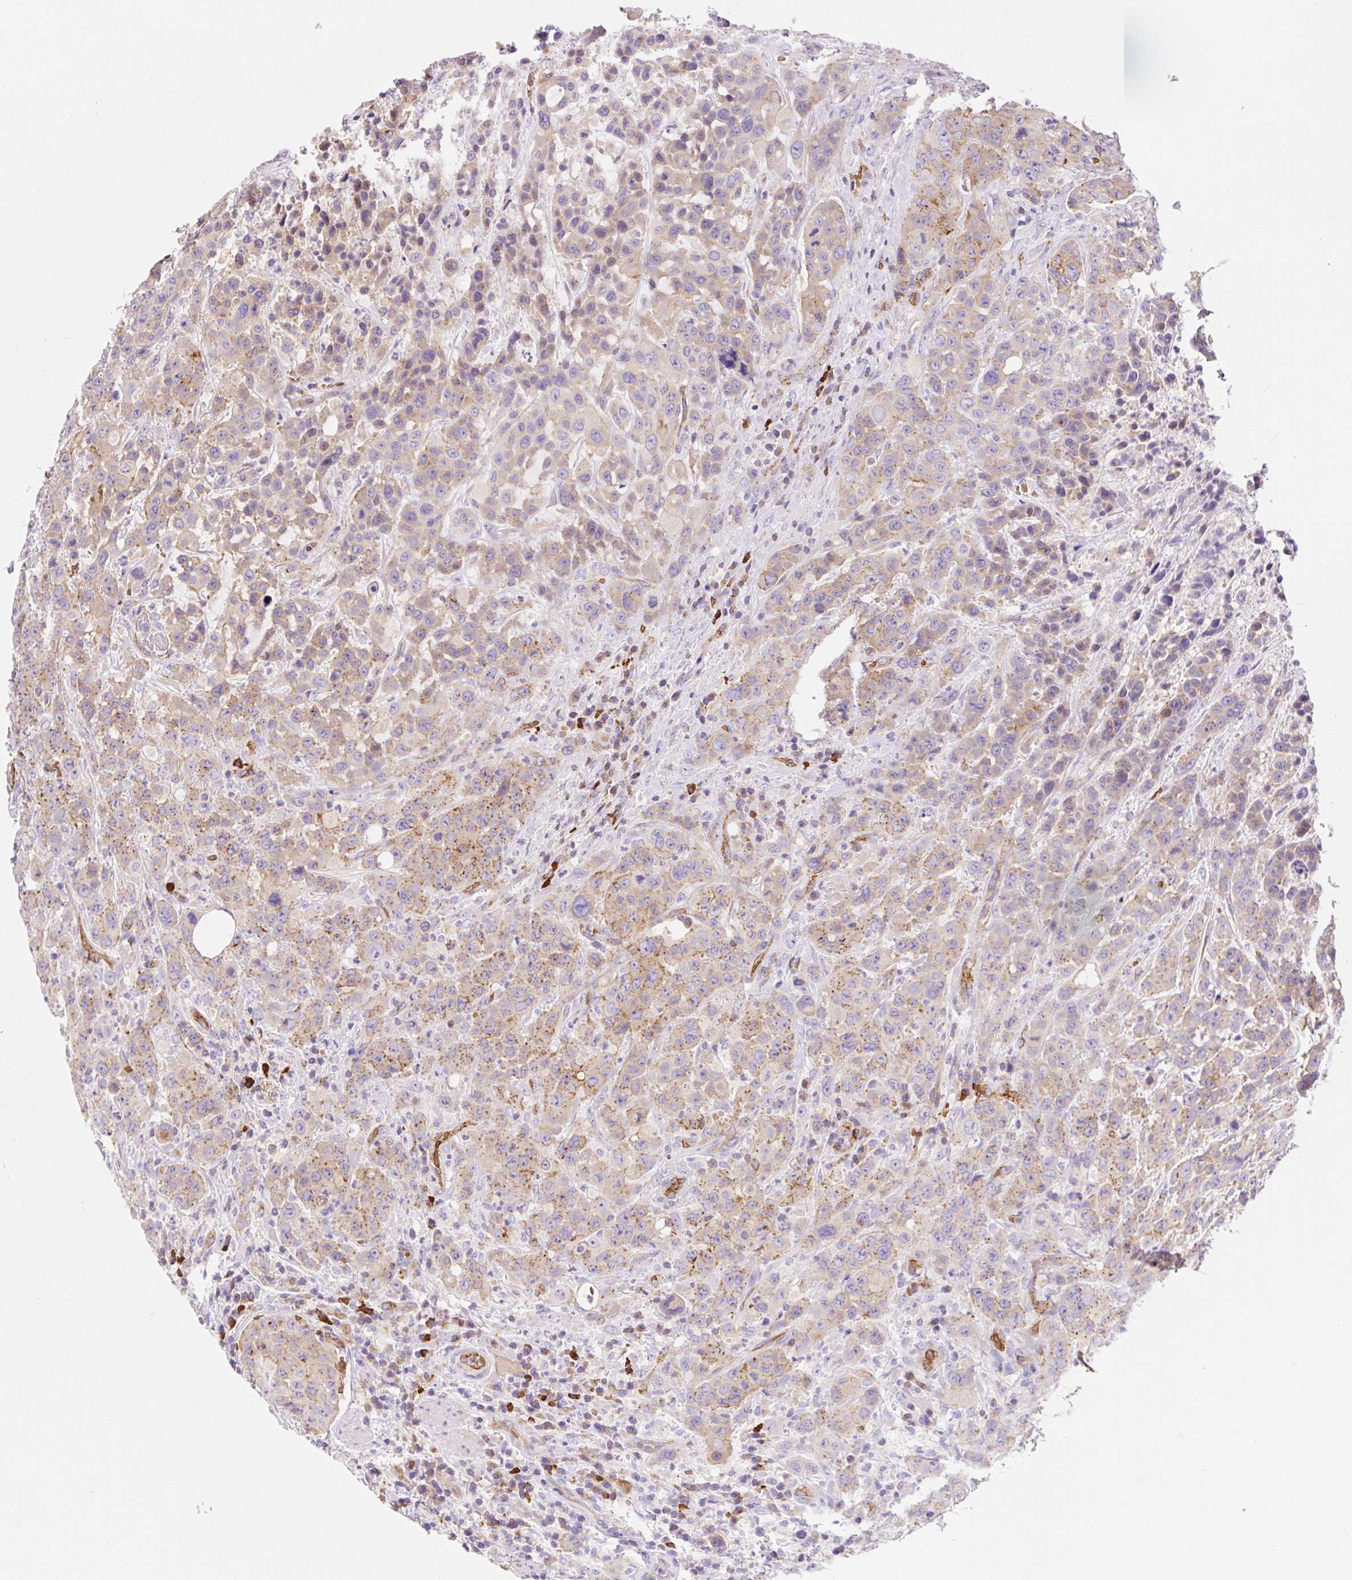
{"staining": {"intensity": "moderate", "quantity": "25%-75%", "location": "cytoplasmic/membranous"}, "tissue": "colorectal cancer", "cell_type": "Tumor cells", "image_type": "cancer", "snomed": [{"axis": "morphology", "description": "Adenocarcinoma, NOS"}, {"axis": "topography", "description": "Colon"}], "caption": "This photomicrograph exhibits colorectal cancer (adenocarcinoma) stained with immunohistochemistry to label a protein in brown. The cytoplasmic/membranous of tumor cells show moderate positivity for the protein. Nuclei are counter-stained blue.", "gene": "HIP1R", "patient": {"sex": "male", "age": 62}}